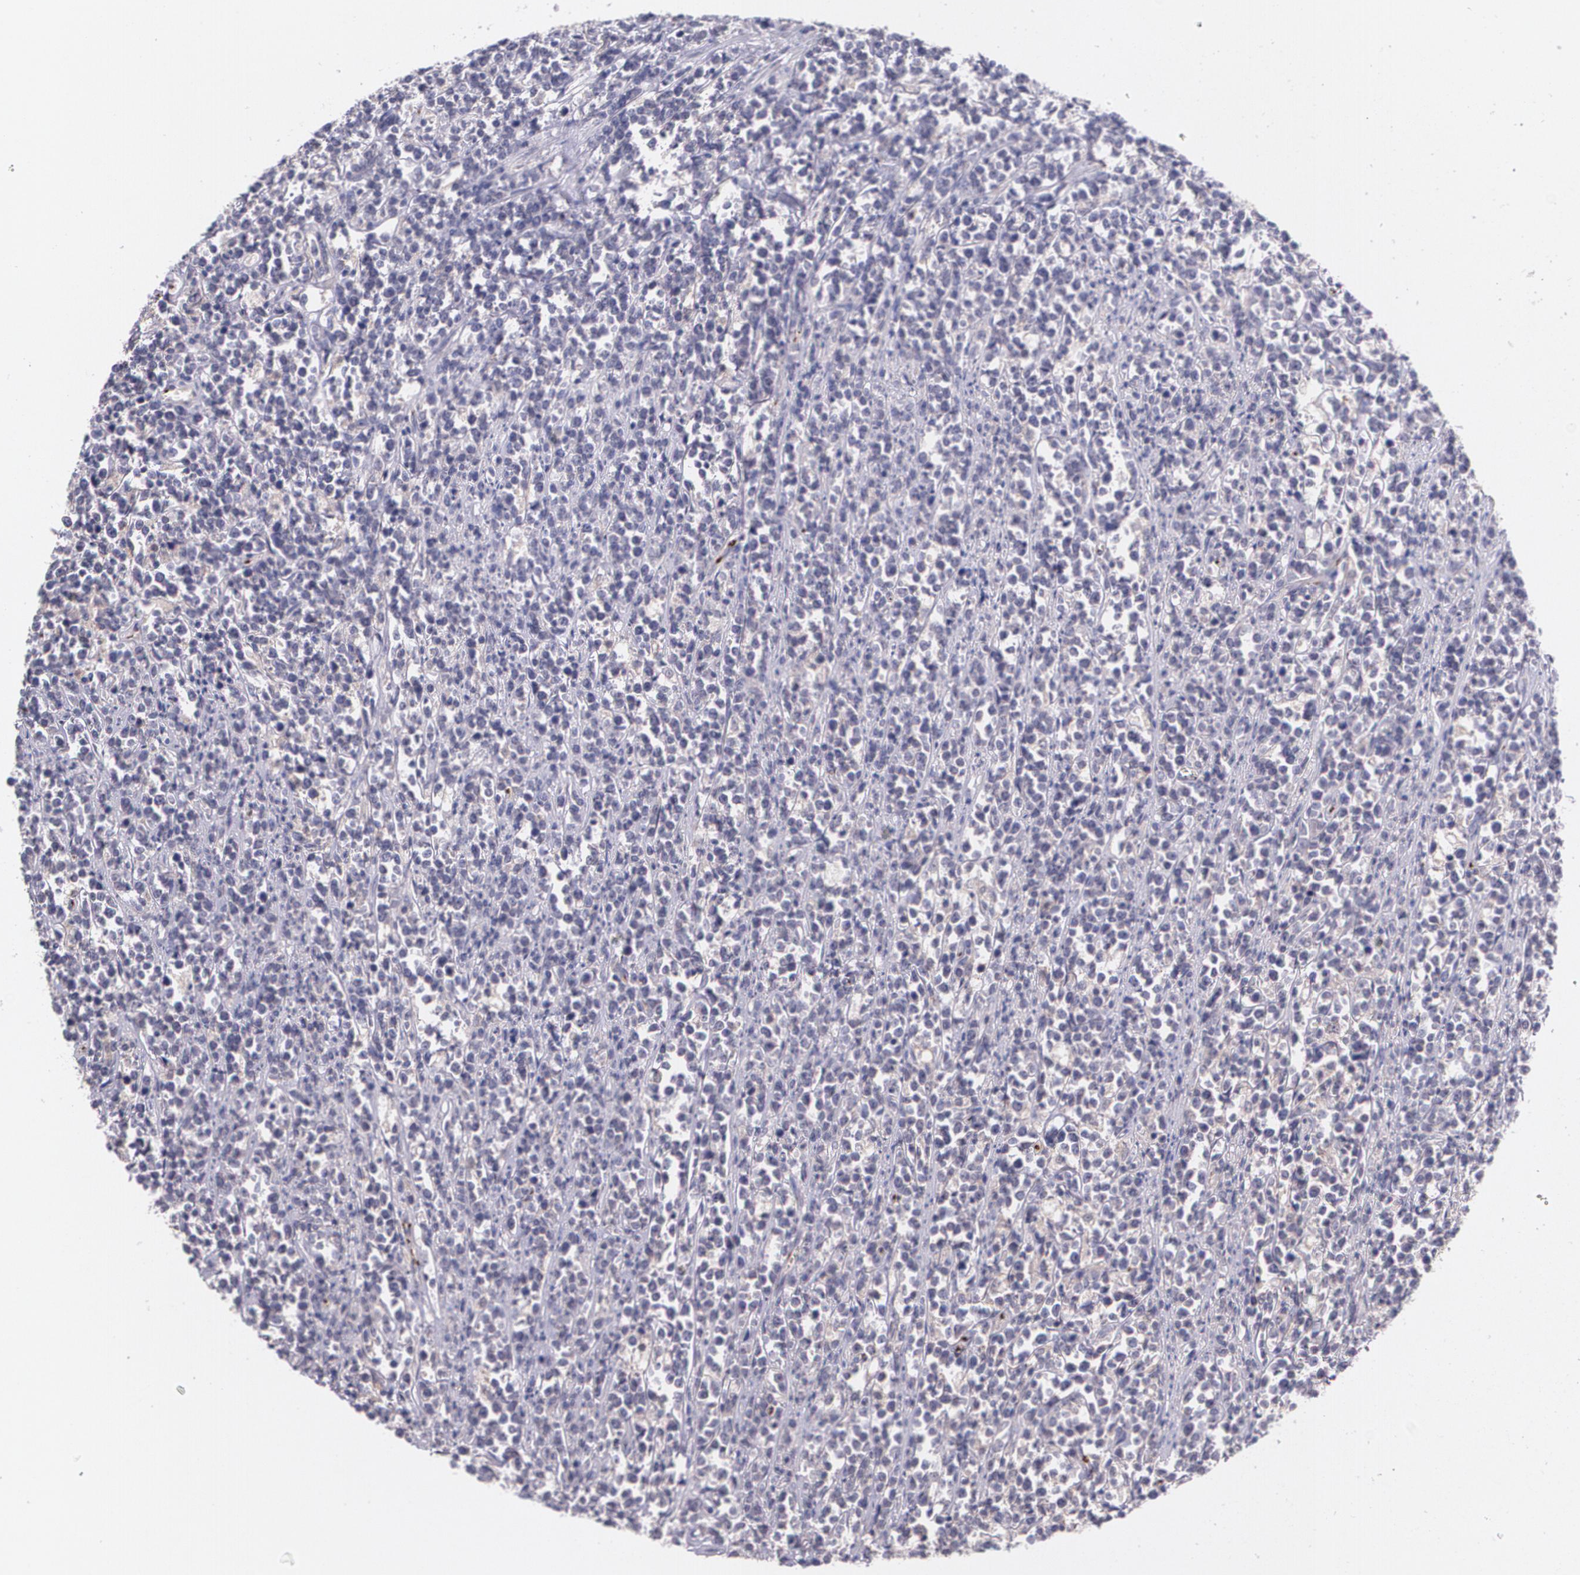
{"staining": {"intensity": "weak", "quantity": "25%-75%", "location": "cytoplasmic/membranous"}, "tissue": "lymphoma", "cell_type": "Tumor cells", "image_type": "cancer", "snomed": [{"axis": "morphology", "description": "Malignant lymphoma, non-Hodgkin's type, High grade"}, {"axis": "topography", "description": "Small intestine"}, {"axis": "topography", "description": "Colon"}], "caption": "DAB (3,3'-diaminobenzidine) immunohistochemical staining of human lymphoma displays weak cytoplasmic/membranous protein expression in approximately 25%-75% of tumor cells.", "gene": "TM4SF1", "patient": {"sex": "male", "age": 8}}